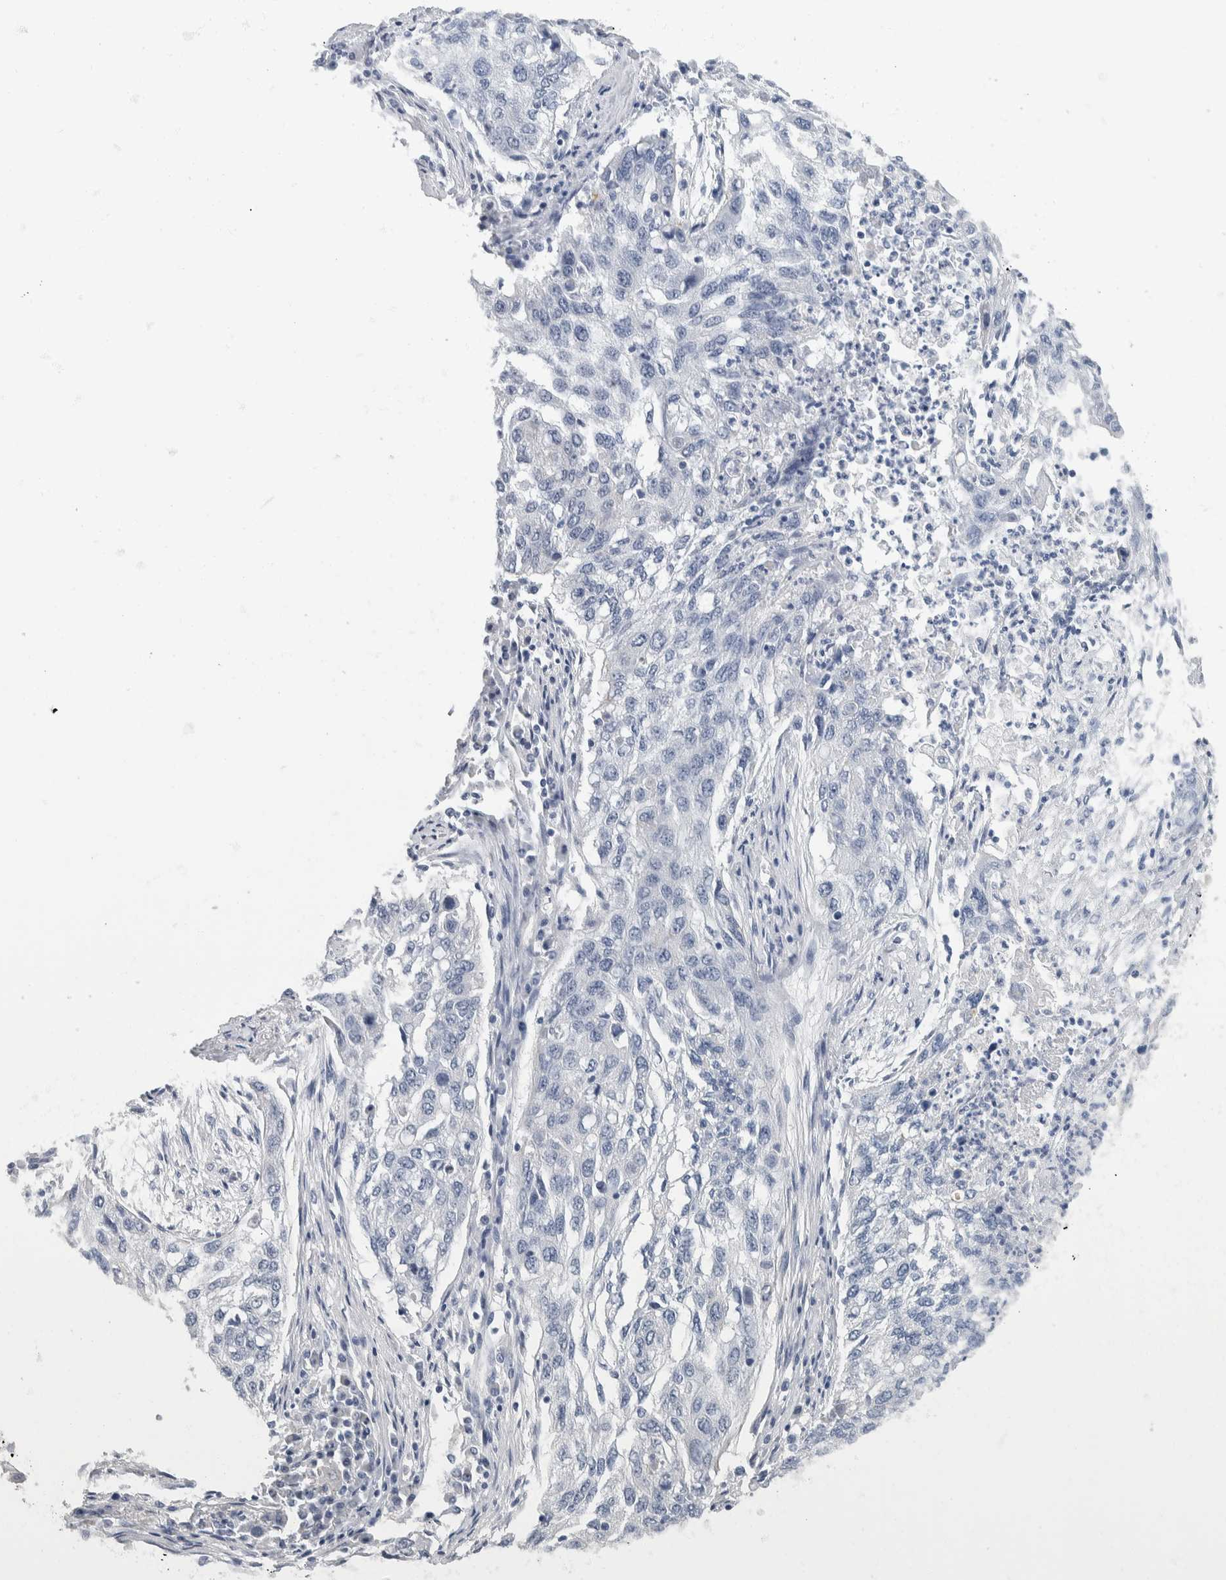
{"staining": {"intensity": "negative", "quantity": "none", "location": "none"}, "tissue": "lung cancer", "cell_type": "Tumor cells", "image_type": "cancer", "snomed": [{"axis": "morphology", "description": "Squamous cell carcinoma, NOS"}, {"axis": "topography", "description": "Lung"}], "caption": "Human squamous cell carcinoma (lung) stained for a protein using IHC demonstrates no positivity in tumor cells.", "gene": "NEFM", "patient": {"sex": "female", "age": 63}}